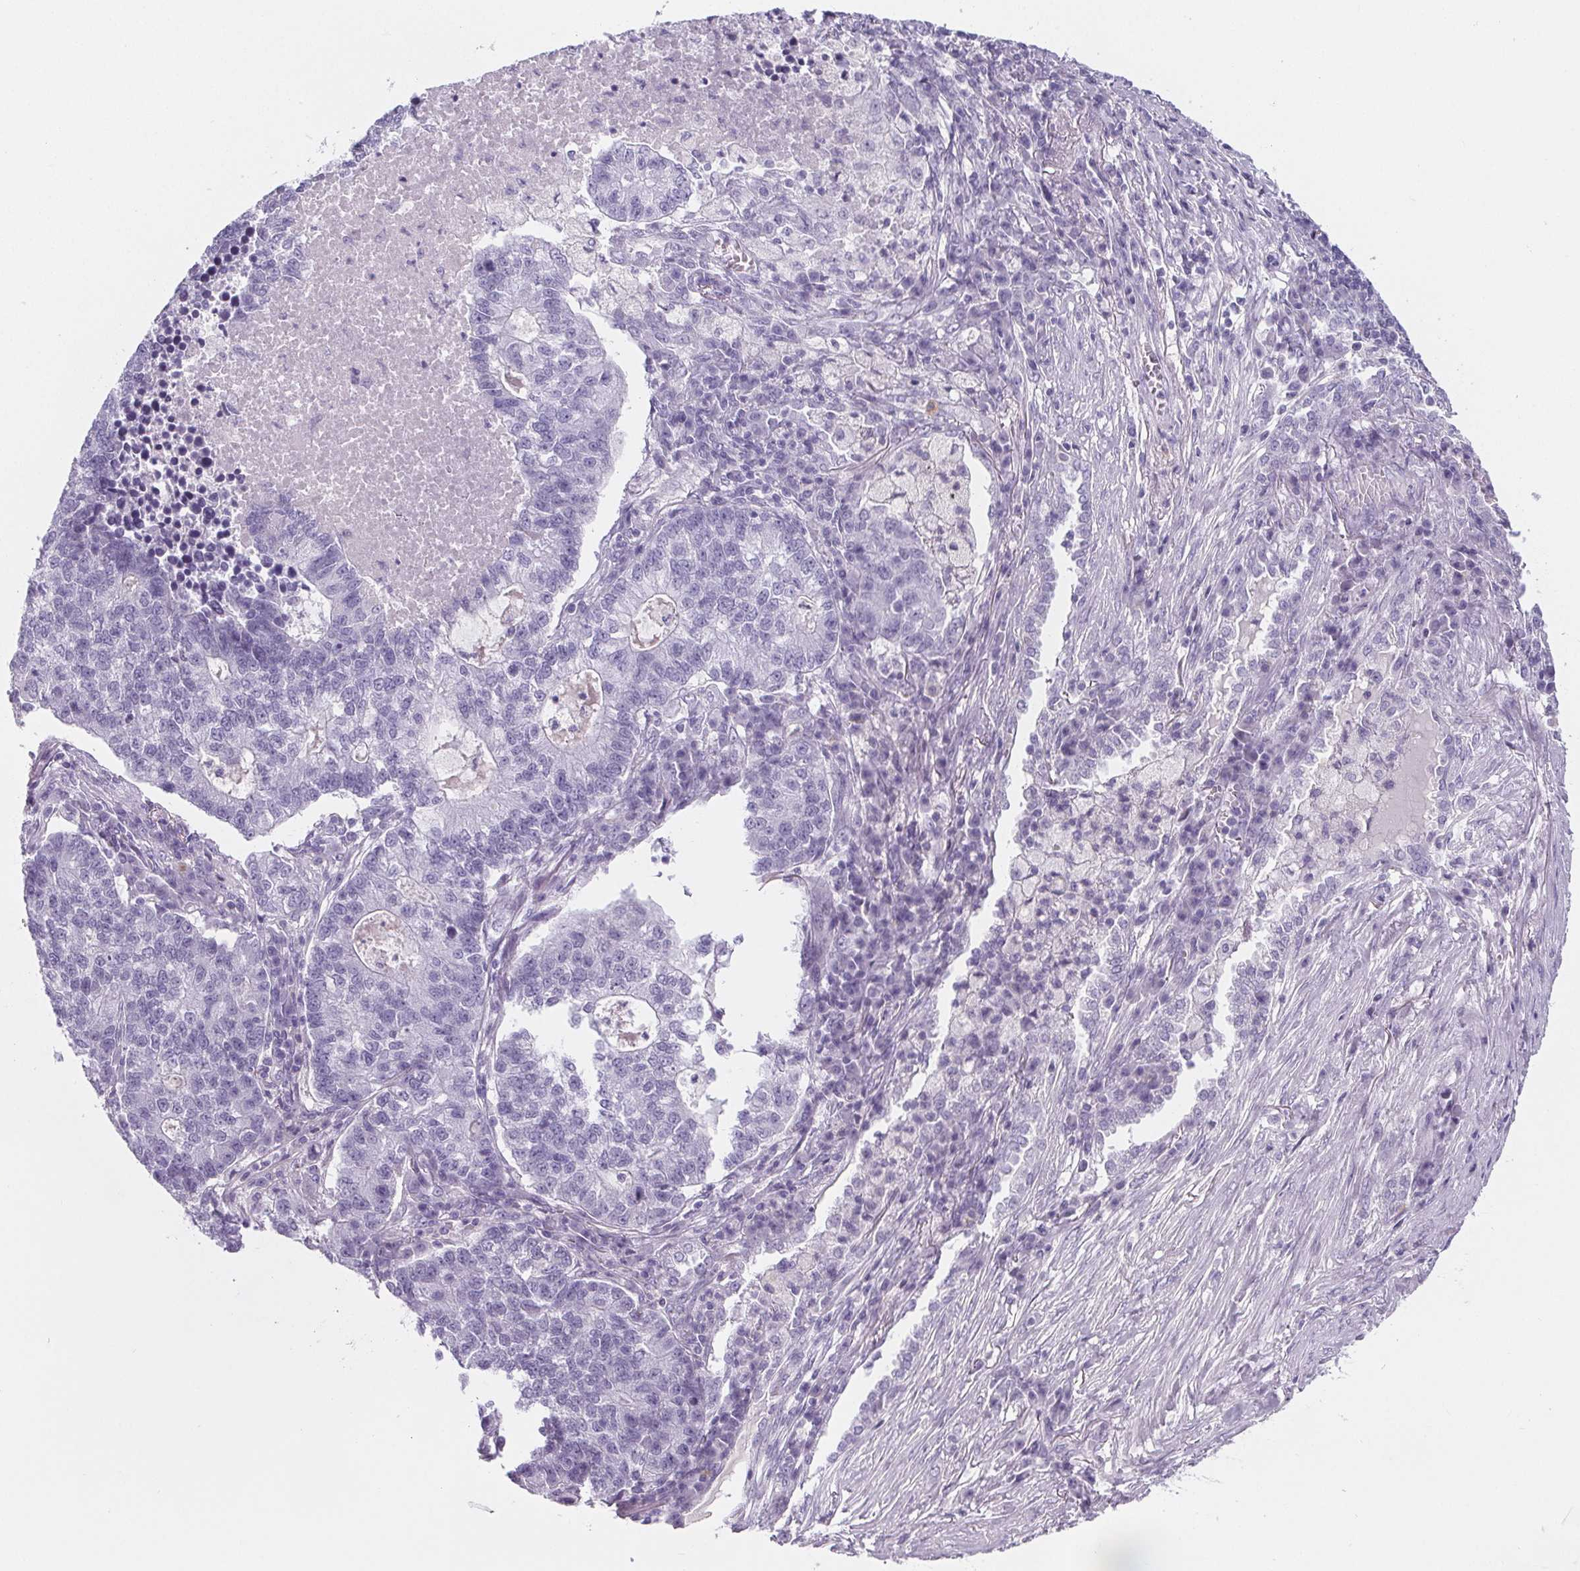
{"staining": {"intensity": "negative", "quantity": "none", "location": "none"}, "tissue": "lung cancer", "cell_type": "Tumor cells", "image_type": "cancer", "snomed": [{"axis": "morphology", "description": "Adenocarcinoma, NOS"}, {"axis": "topography", "description": "Lung"}], "caption": "High power microscopy photomicrograph of an IHC histopathology image of adenocarcinoma (lung), revealing no significant positivity in tumor cells. (DAB immunohistochemistry (IHC), high magnification).", "gene": "ADRB1", "patient": {"sex": "male", "age": 57}}